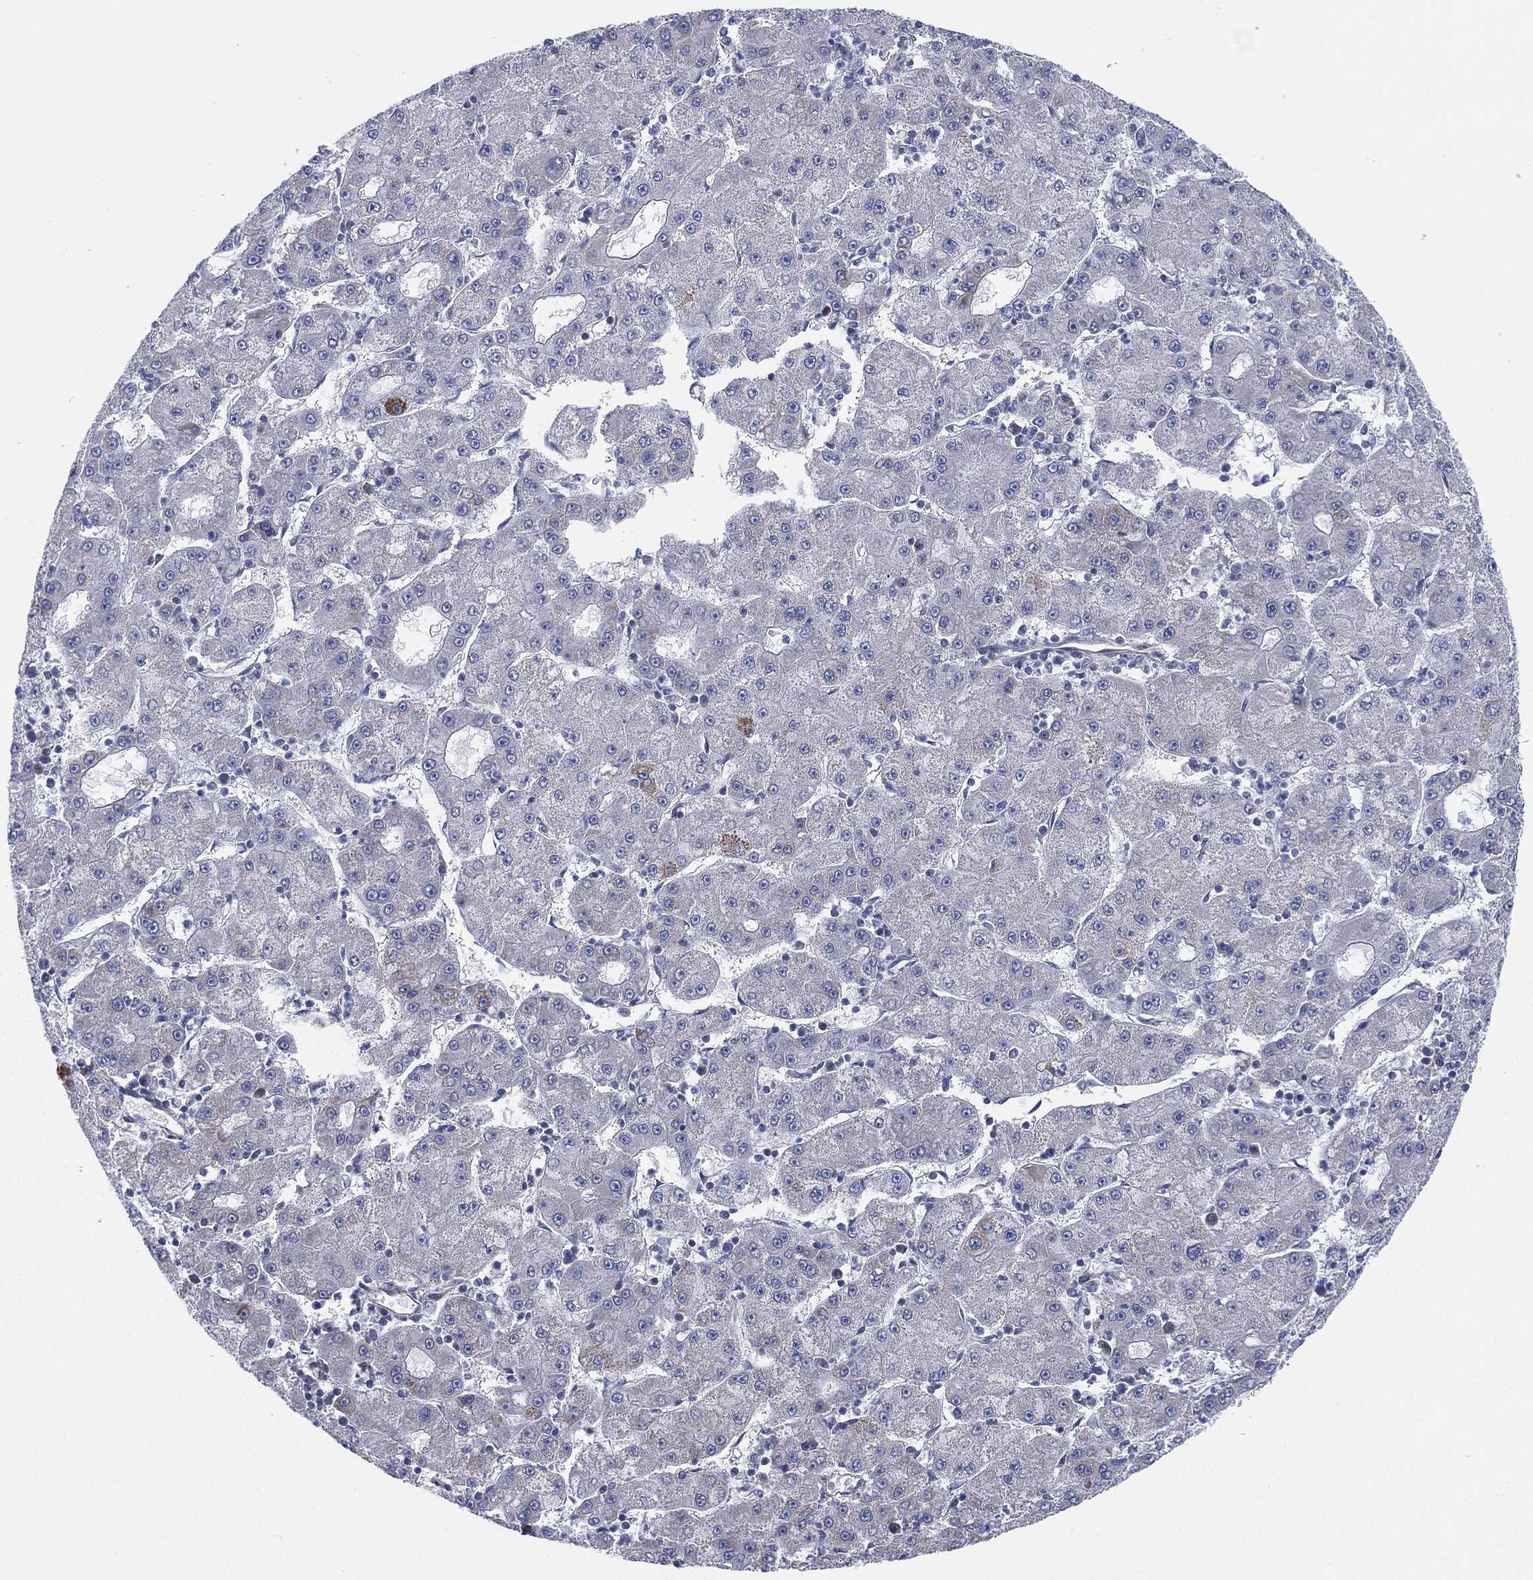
{"staining": {"intensity": "negative", "quantity": "none", "location": "none"}, "tissue": "liver cancer", "cell_type": "Tumor cells", "image_type": "cancer", "snomed": [{"axis": "morphology", "description": "Carcinoma, Hepatocellular, NOS"}, {"axis": "topography", "description": "Liver"}], "caption": "Immunohistochemistry micrograph of neoplastic tissue: human liver cancer (hepatocellular carcinoma) stained with DAB (3,3'-diaminobenzidine) reveals no significant protein staining in tumor cells. (Stains: DAB (3,3'-diaminobenzidine) IHC with hematoxylin counter stain, Microscopy: brightfield microscopy at high magnification).", "gene": "INA", "patient": {"sex": "male", "age": 73}}